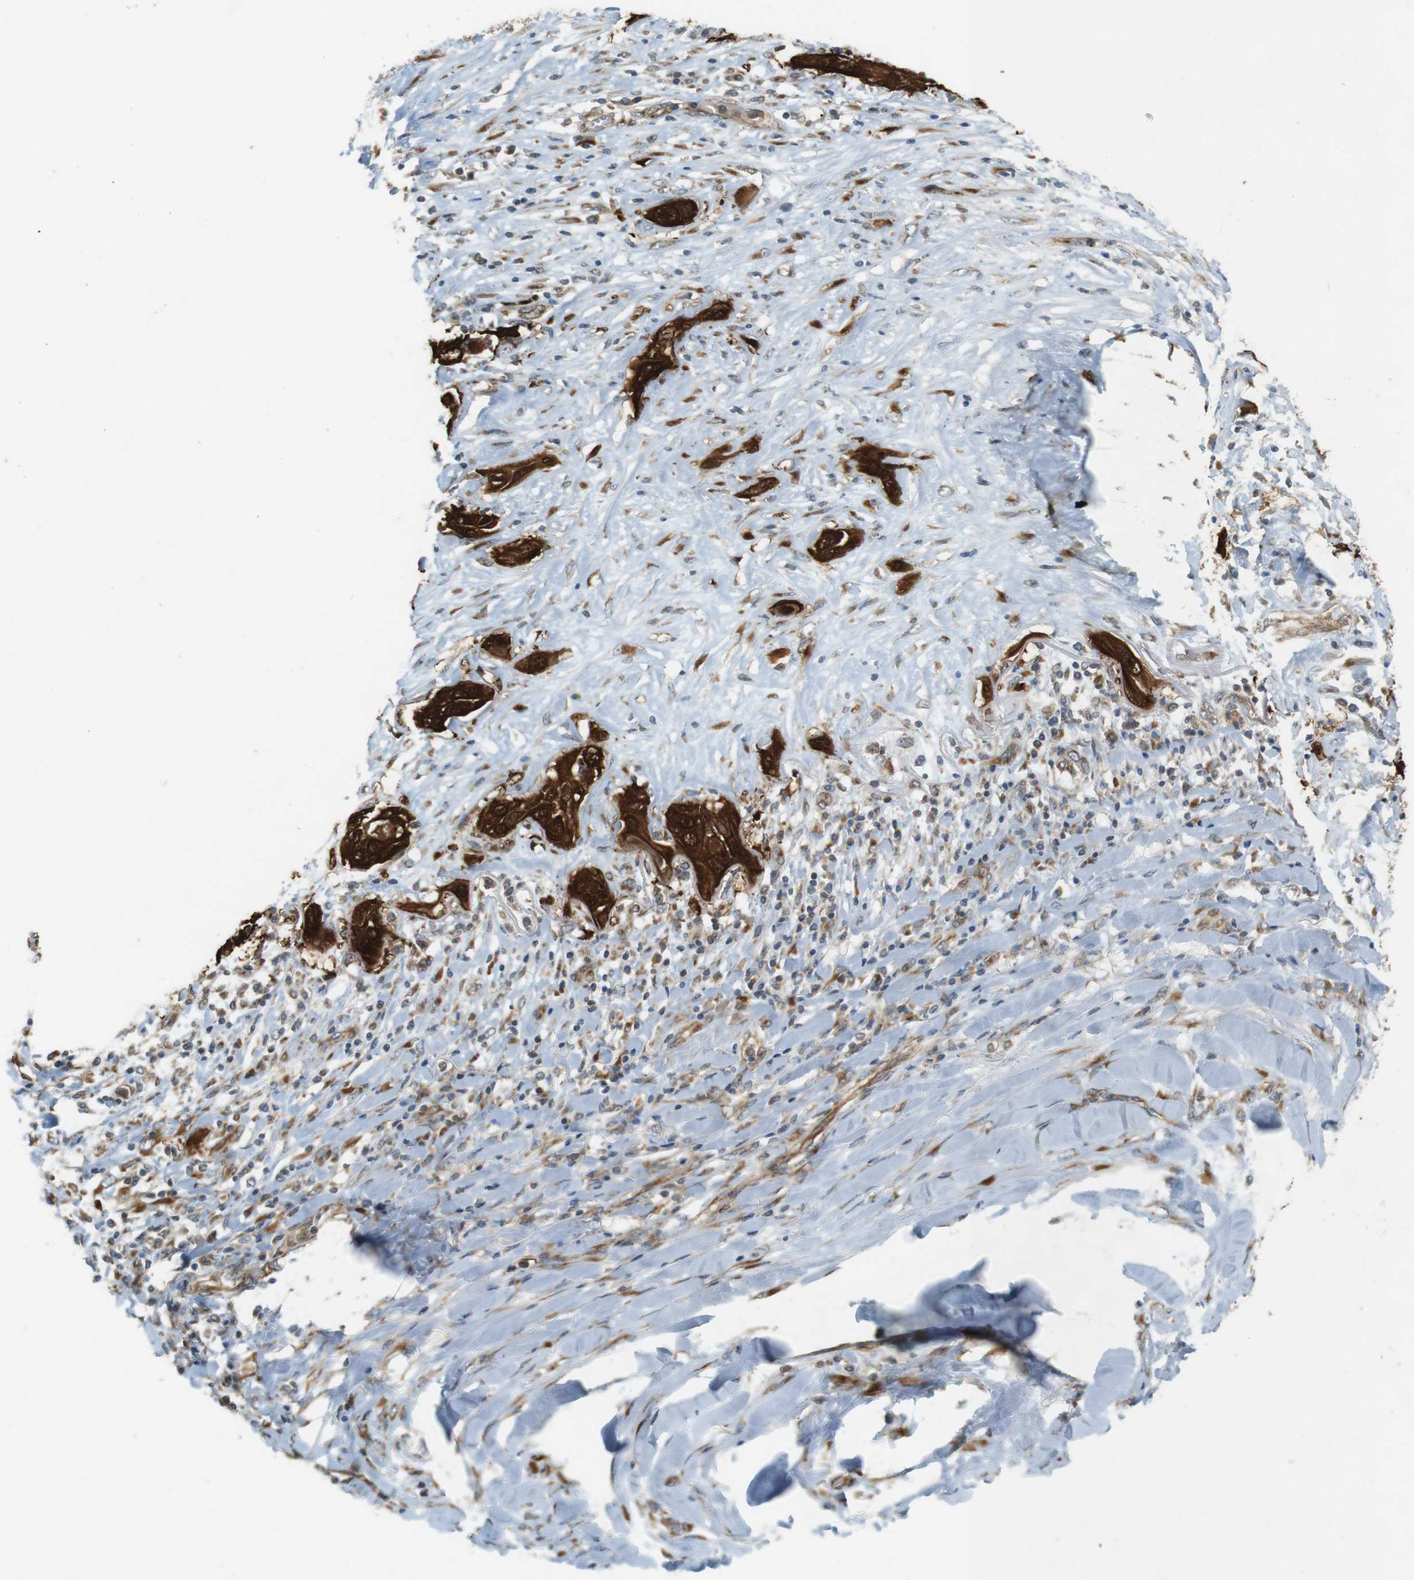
{"staining": {"intensity": "strong", "quantity": "25%-75%", "location": "cytoplasmic/membranous,nuclear"}, "tissue": "lung cancer", "cell_type": "Tumor cells", "image_type": "cancer", "snomed": [{"axis": "morphology", "description": "Squamous cell carcinoma, NOS"}, {"axis": "topography", "description": "Lung"}], "caption": "Strong cytoplasmic/membranous and nuclear protein expression is identified in approximately 25%-75% of tumor cells in lung cancer. (DAB IHC with brightfield microscopy, high magnification).", "gene": "SLC41A1", "patient": {"sex": "female", "age": 47}}